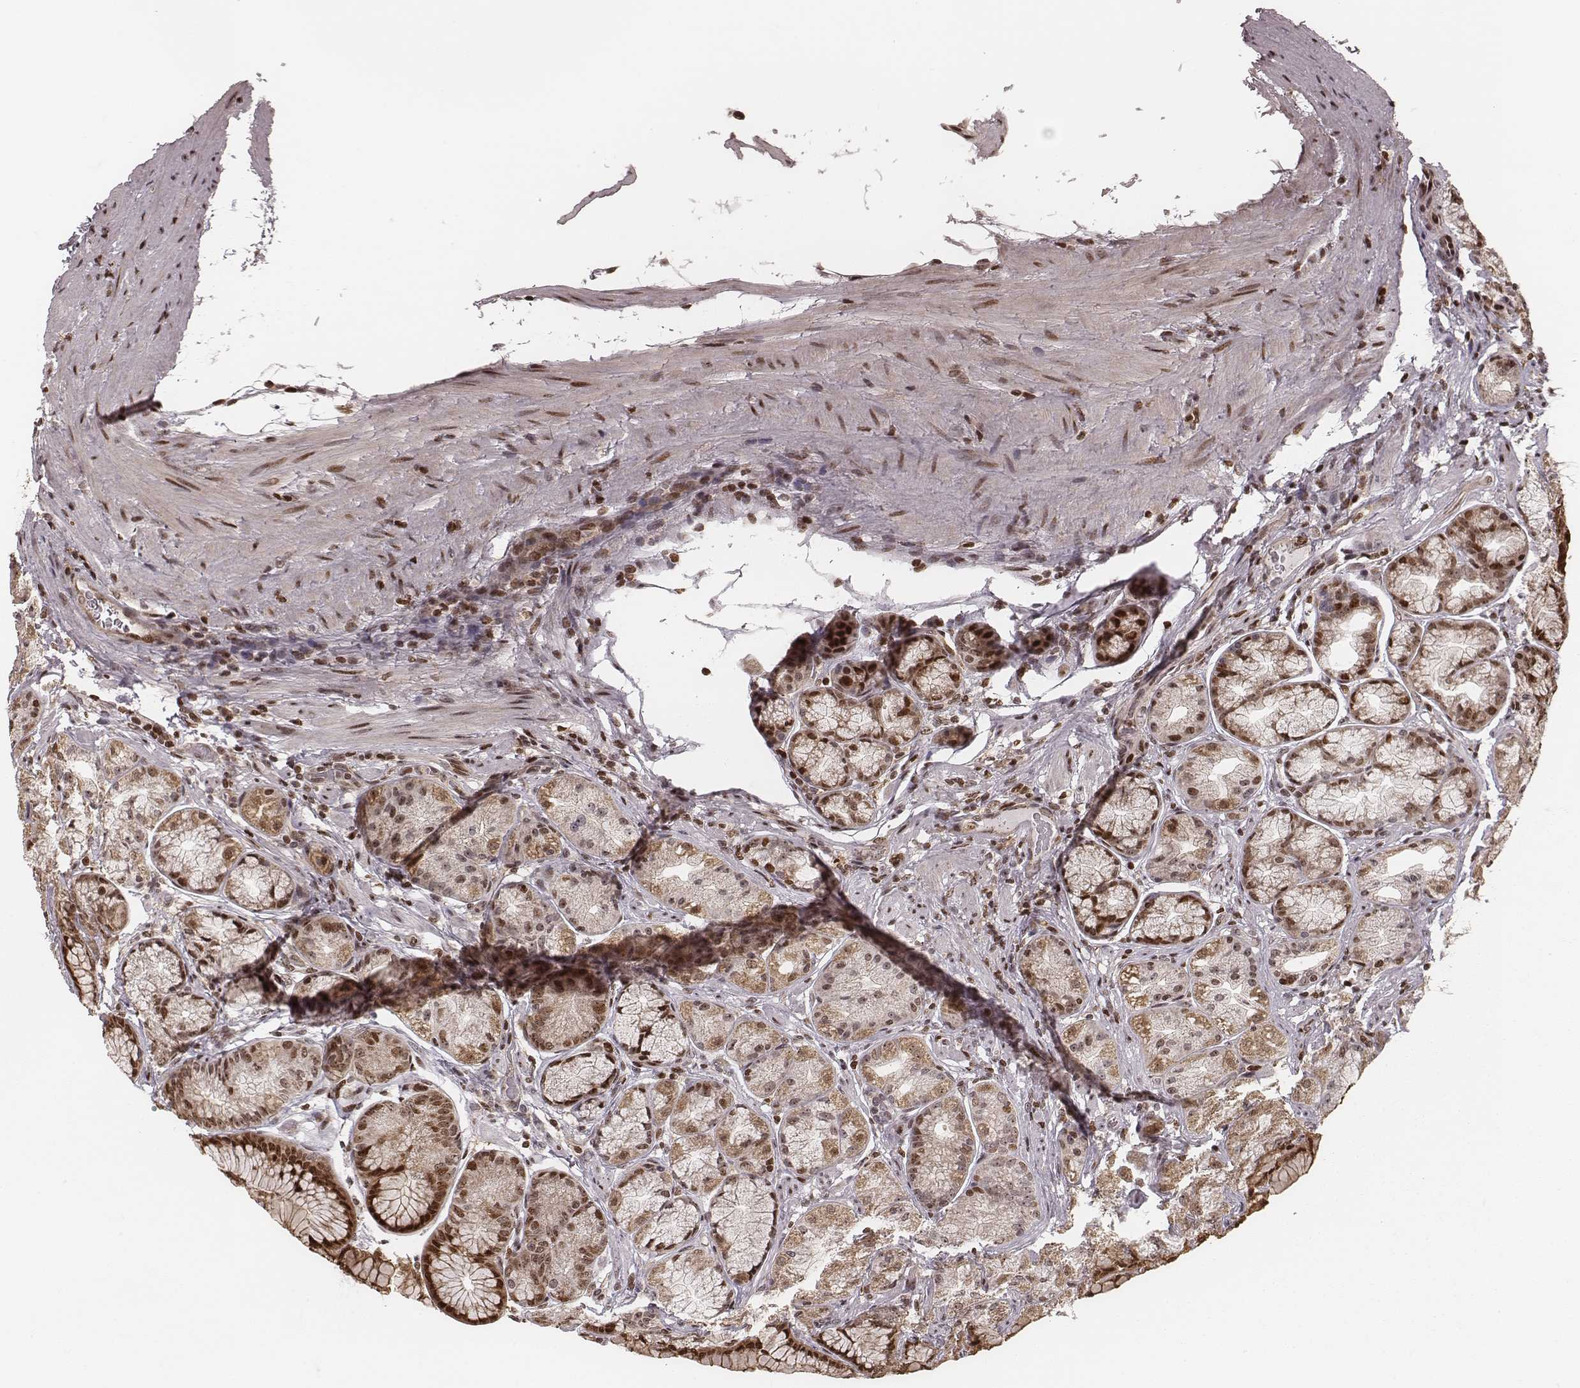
{"staining": {"intensity": "moderate", "quantity": ">75%", "location": "cytoplasmic/membranous,nuclear"}, "tissue": "stomach", "cell_type": "Glandular cells", "image_type": "normal", "snomed": [{"axis": "morphology", "description": "Normal tissue, NOS"}, {"axis": "morphology", "description": "Adenocarcinoma, NOS"}, {"axis": "morphology", "description": "Adenocarcinoma, High grade"}, {"axis": "topography", "description": "Stomach, upper"}, {"axis": "topography", "description": "Stomach"}], "caption": "Stomach stained for a protein exhibits moderate cytoplasmic/membranous,nuclear positivity in glandular cells. The staining was performed using DAB (3,3'-diaminobenzidine) to visualize the protein expression in brown, while the nuclei were stained in blue with hematoxylin (Magnification: 20x).", "gene": "VRK3", "patient": {"sex": "female", "age": 65}}